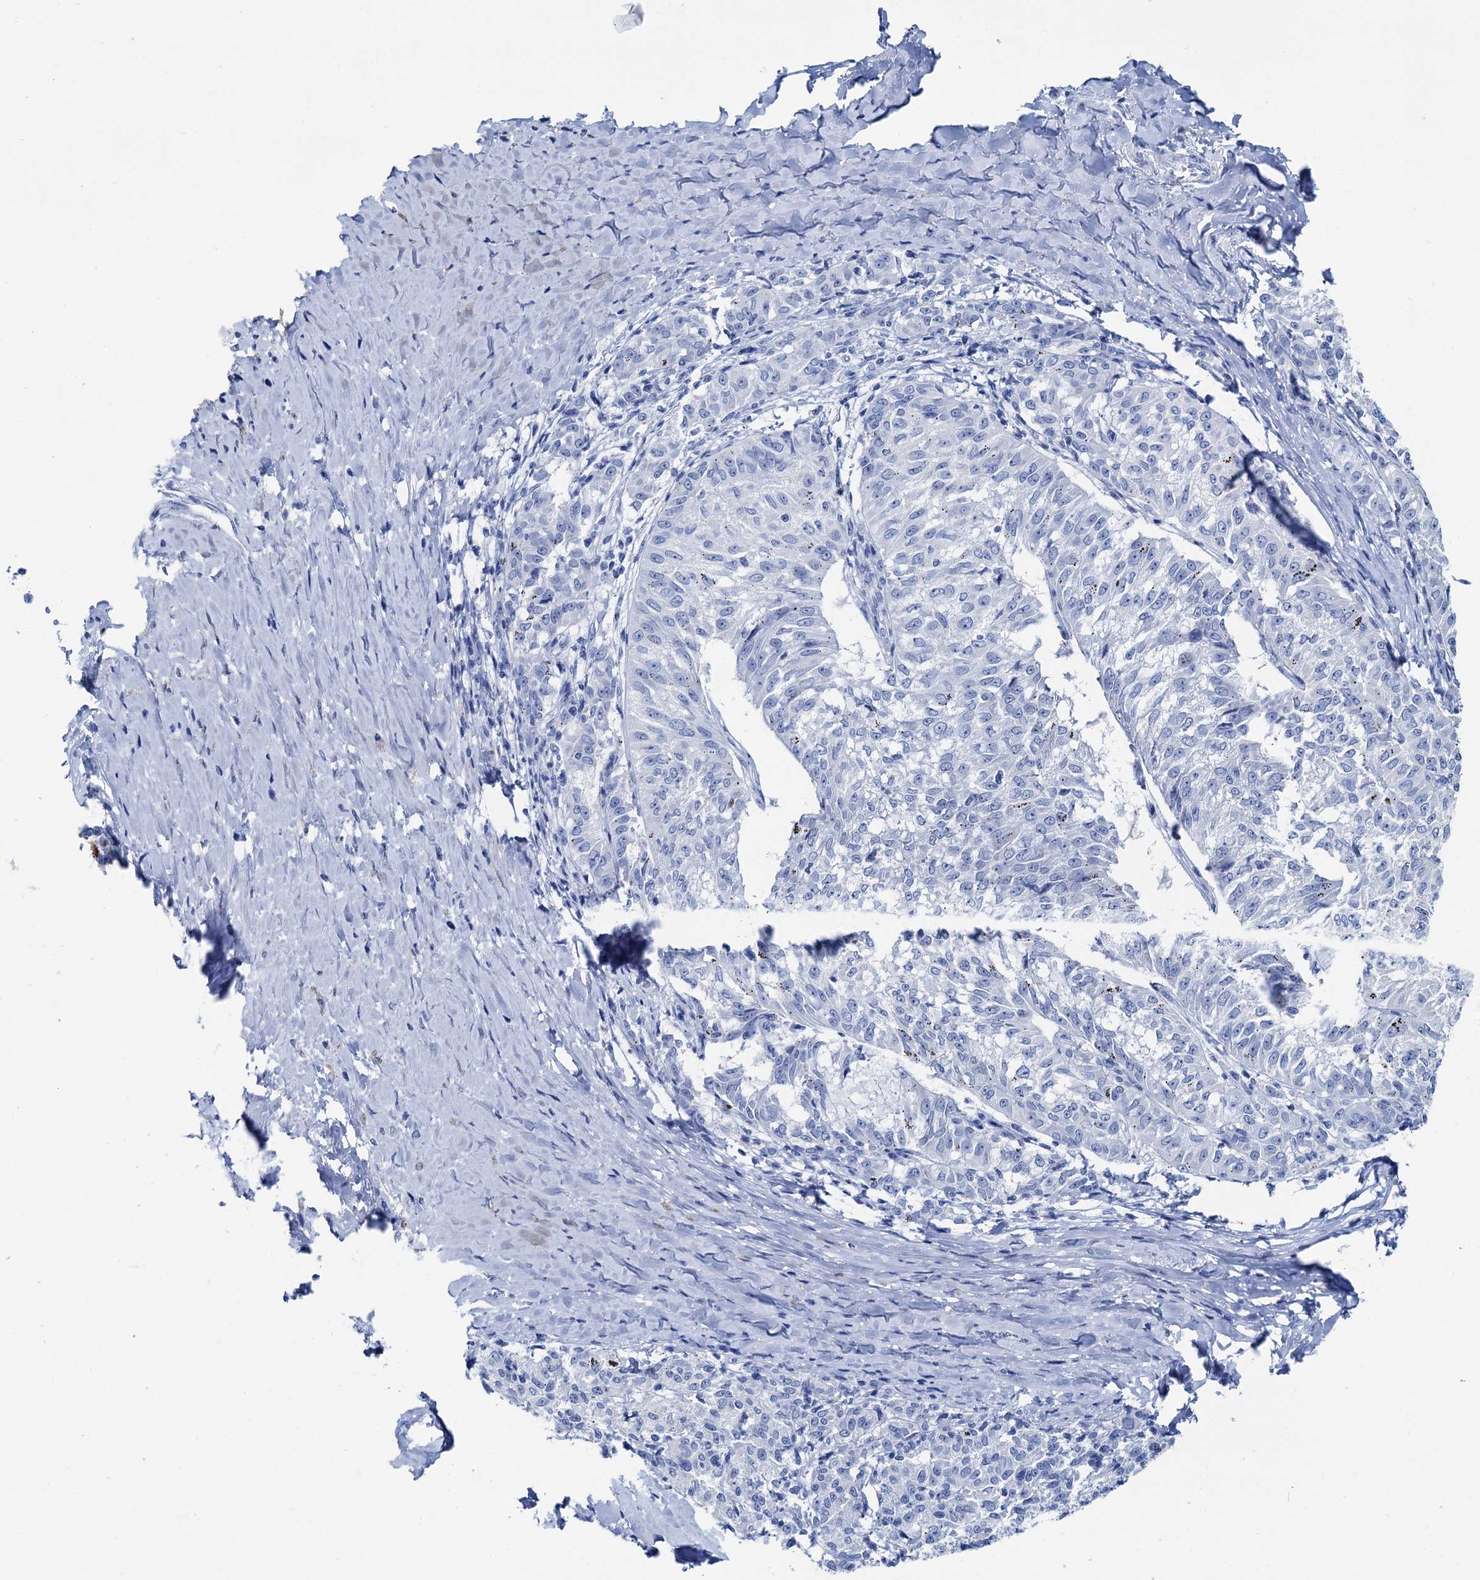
{"staining": {"intensity": "negative", "quantity": "none", "location": "none"}, "tissue": "melanoma", "cell_type": "Tumor cells", "image_type": "cancer", "snomed": [{"axis": "morphology", "description": "Malignant melanoma, NOS"}, {"axis": "topography", "description": "Skin"}], "caption": "An image of human melanoma is negative for staining in tumor cells.", "gene": "BRINP1", "patient": {"sex": "female", "age": 72}}